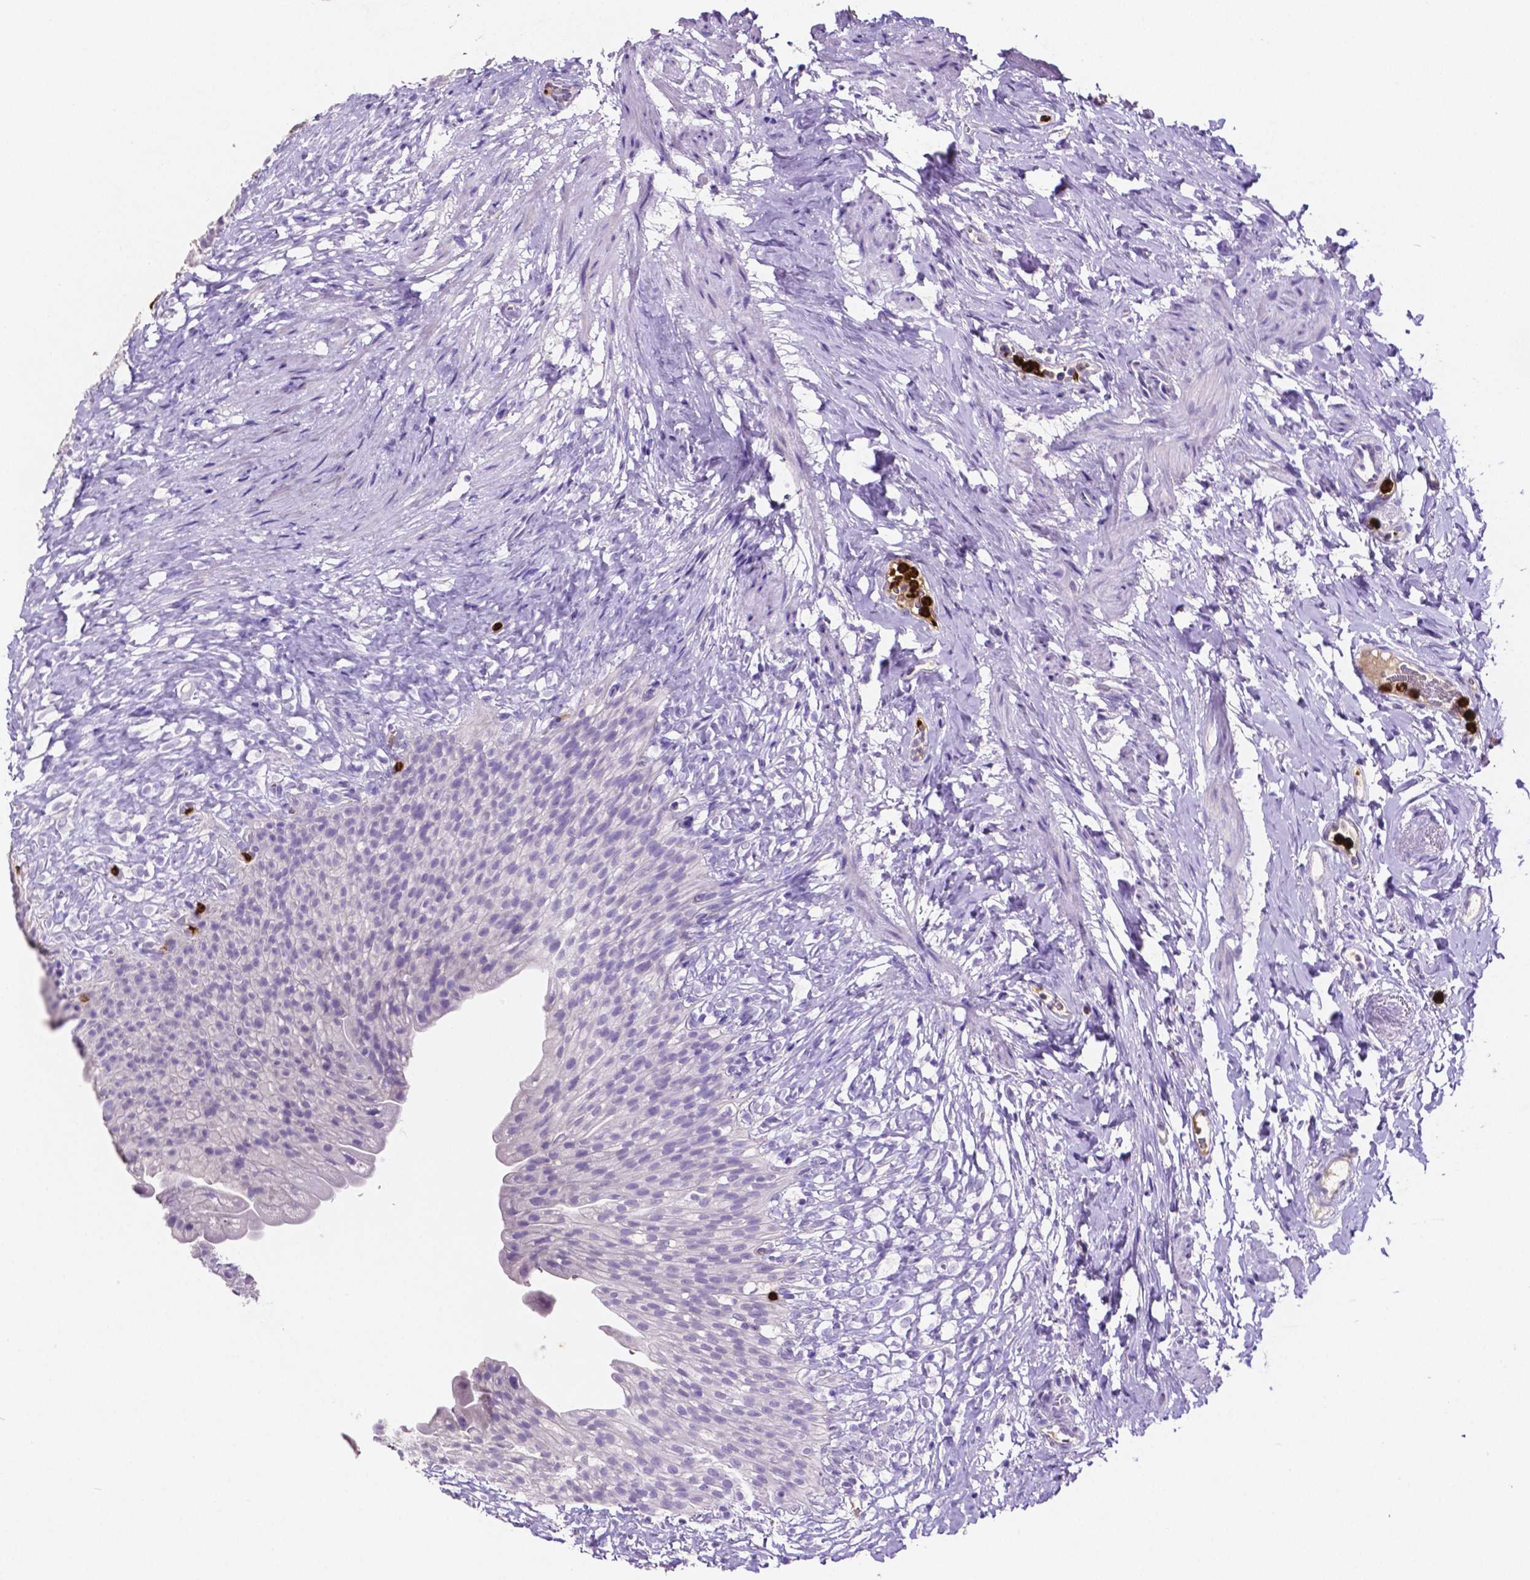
{"staining": {"intensity": "negative", "quantity": "none", "location": "none"}, "tissue": "urinary bladder", "cell_type": "Urothelial cells", "image_type": "normal", "snomed": [{"axis": "morphology", "description": "Normal tissue, NOS"}, {"axis": "topography", "description": "Urinary bladder"}, {"axis": "topography", "description": "Prostate"}], "caption": "DAB (3,3'-diaminobenzidine) immunohistochemical staining of benign urinary bladder reveals no significant staining in urothelial cells. (Stains: DAB (3,3'-diaminobenzidine) immunohistochemistry (IHC) with hematoxylin counter stain, Microscopy: brightfield microscopy at high magnification).", "gene": "MMP9", "patient": {"sex": "male", "age": 76}}